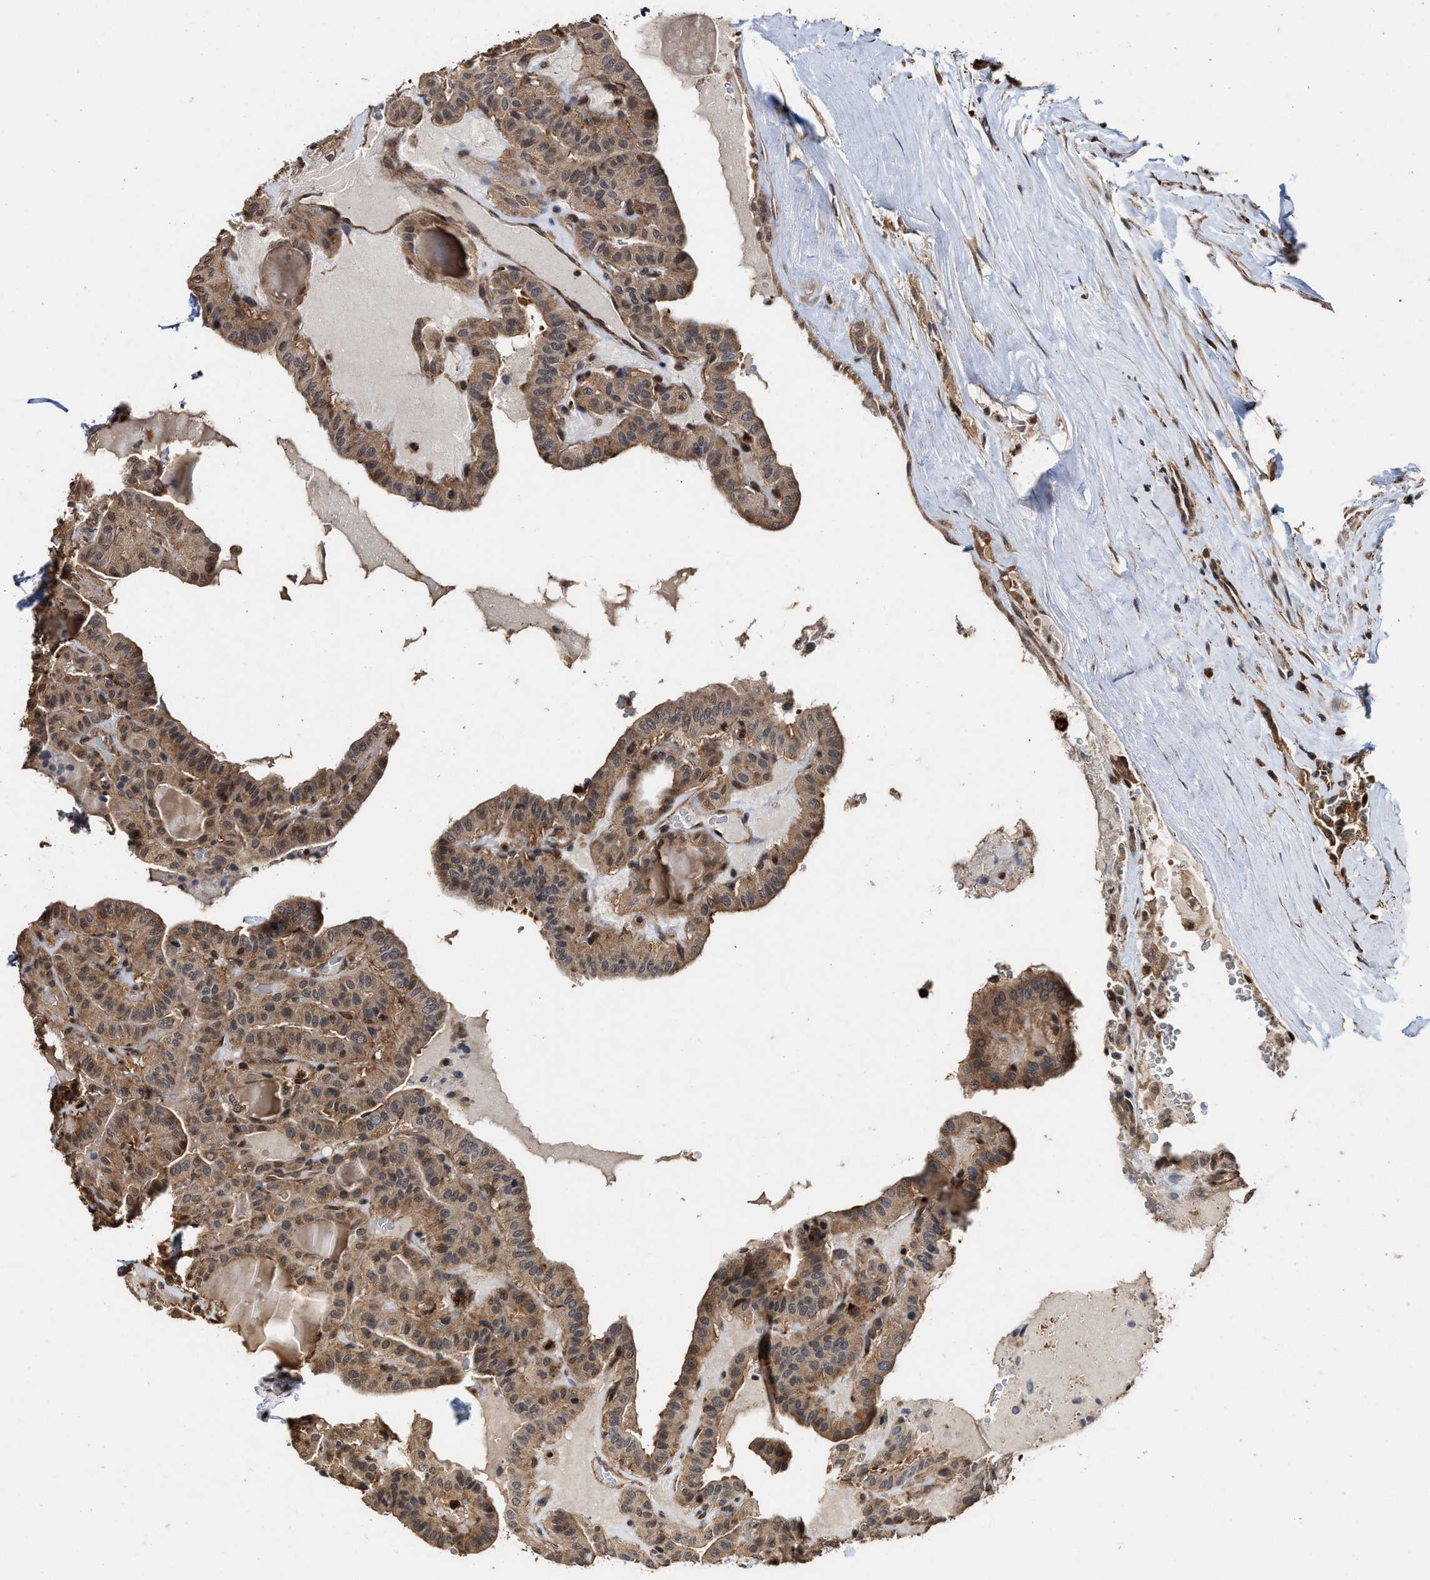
{"staining": {"intensity": "moderate", "quantity": ">75%", "location": "cytoplasmic/membranous,nuclear"}, "tissue": "thyroid cancer", "cell_type": "Tumor cells", "image_type": "cancer", "snomed": [{"axis": "morphology", "description": "Papillary adenocarcinoma, NOS"}, {"axis": "topography", "description": "Thyroid gland"}], "caption": "Immunohistochemistry (IHC) (DAB) staining of thyroid papillary adenocarcinoma exhibits moderate cytoplasmic/membranous and nuclear protein positivity in about >75% of tumor cells.", "gene": "SEPTIN2", "patient": {"sex": "male", "age": 77}}